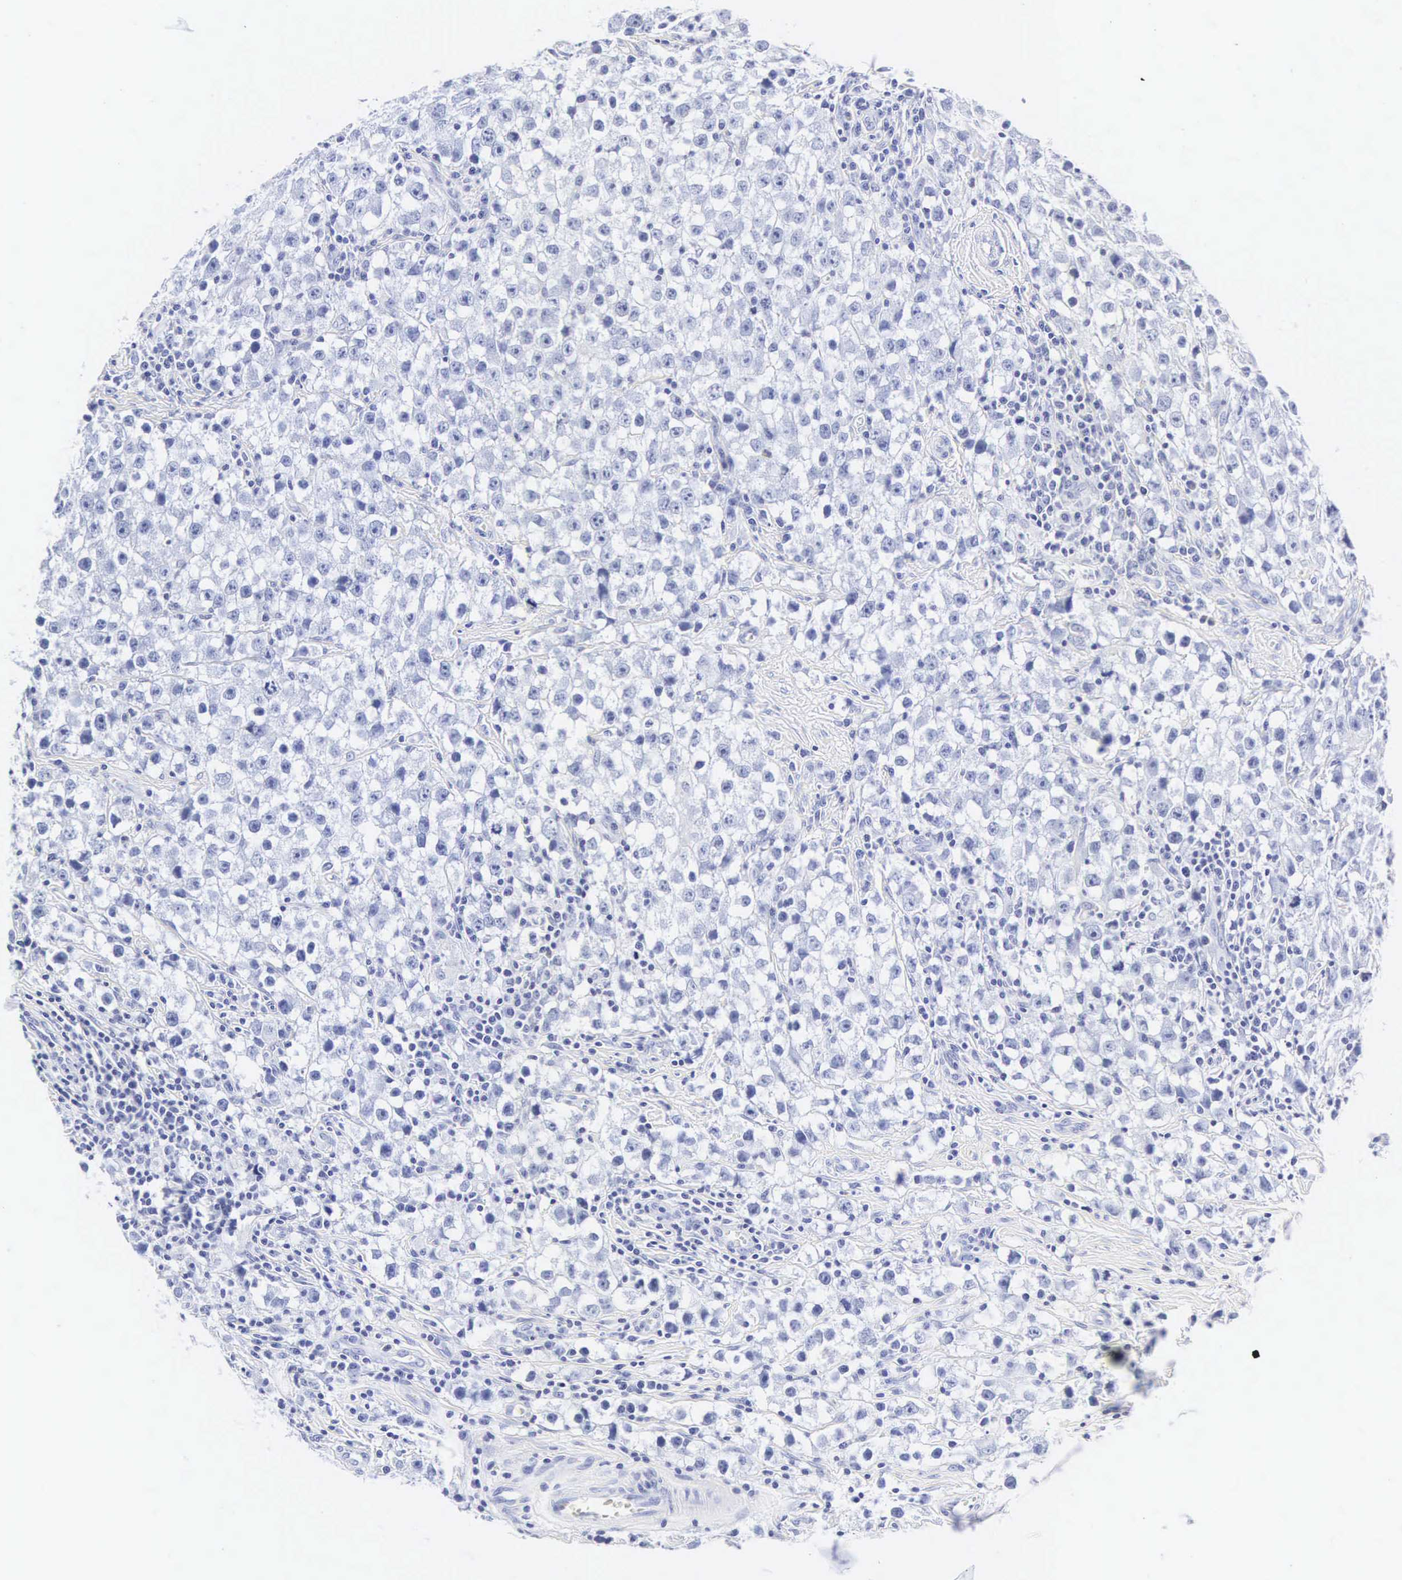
{"staining": {"intensity": "negative", "quantity": "none", "location": "none"}, "tissue": "testis cancer", "cell_type": "Tumor cells", "image_type": "cancer", "snomed": [{"axis": "morphology", "description": "Seminoma, NOS"}, {"axis": "topography", "description": "Testis"}], "caption": "Tumor cells show no significant staining in seminoma (testis). (Immunohistochemistry, brightfield microscopy, high magnification).", "gene": "INS", "patient": {"sex": "male", "age": 35}}